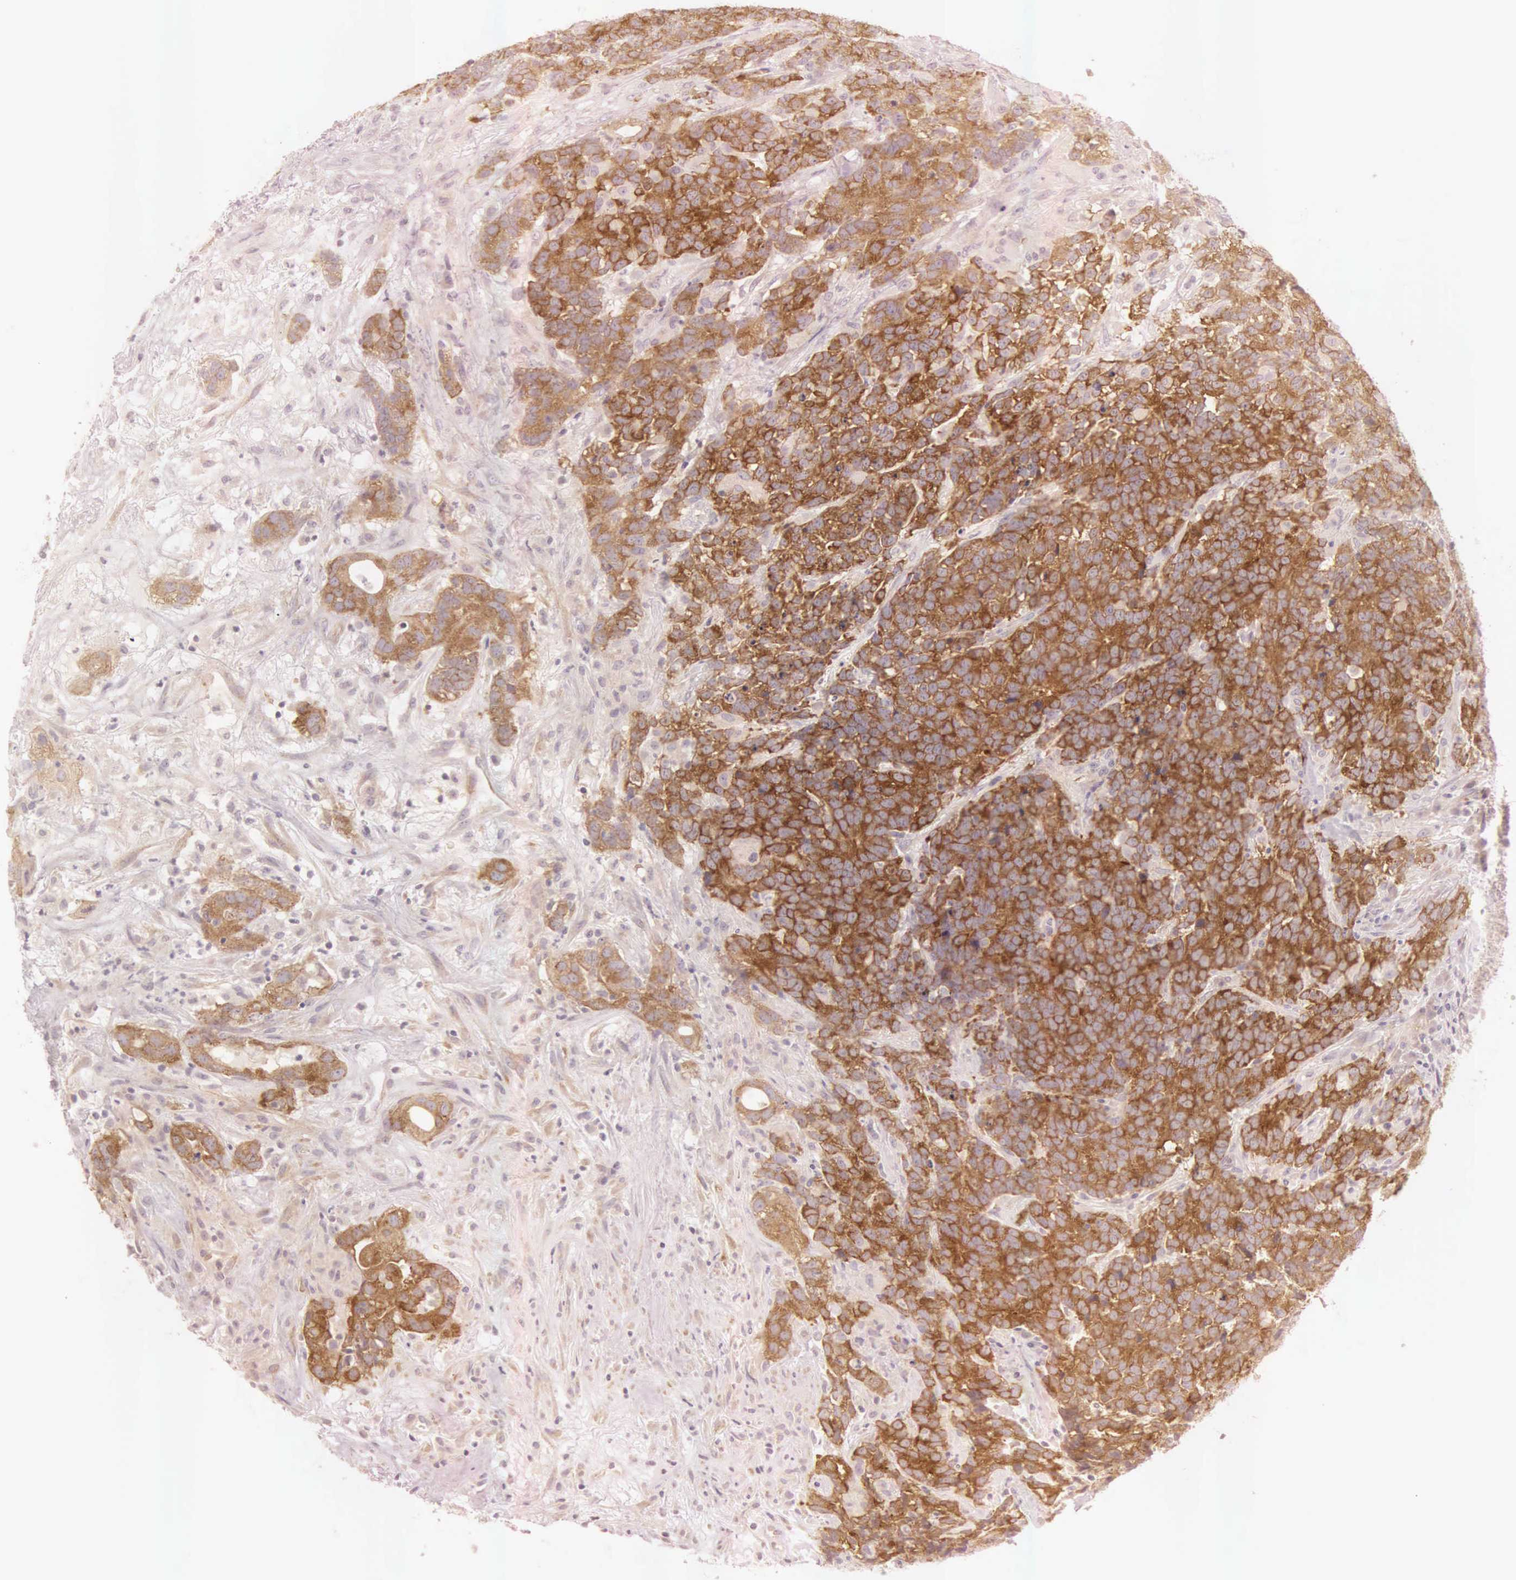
{"staining": {"intensity": "strong", "quantity": ">75%", "location": "cytoplasmic/membranous"}, "tissue": "testis cancer", "cell_type": "Tumor cells", "image_type": "cancer", "snomed": [{"axis": "morphology", "description": "Carcinoma, Embryonal, NOS"}, {"axis": "topography", "description": "Testis"}], "caption": "This is an image of IHC staining of testis cancer (embryonal carcinoma), which shows strong positivity in the cytoplasmic/membranous of tumor cells.", "gene": "CEP170B", "patient": {"sex": "male", "age": 26}}